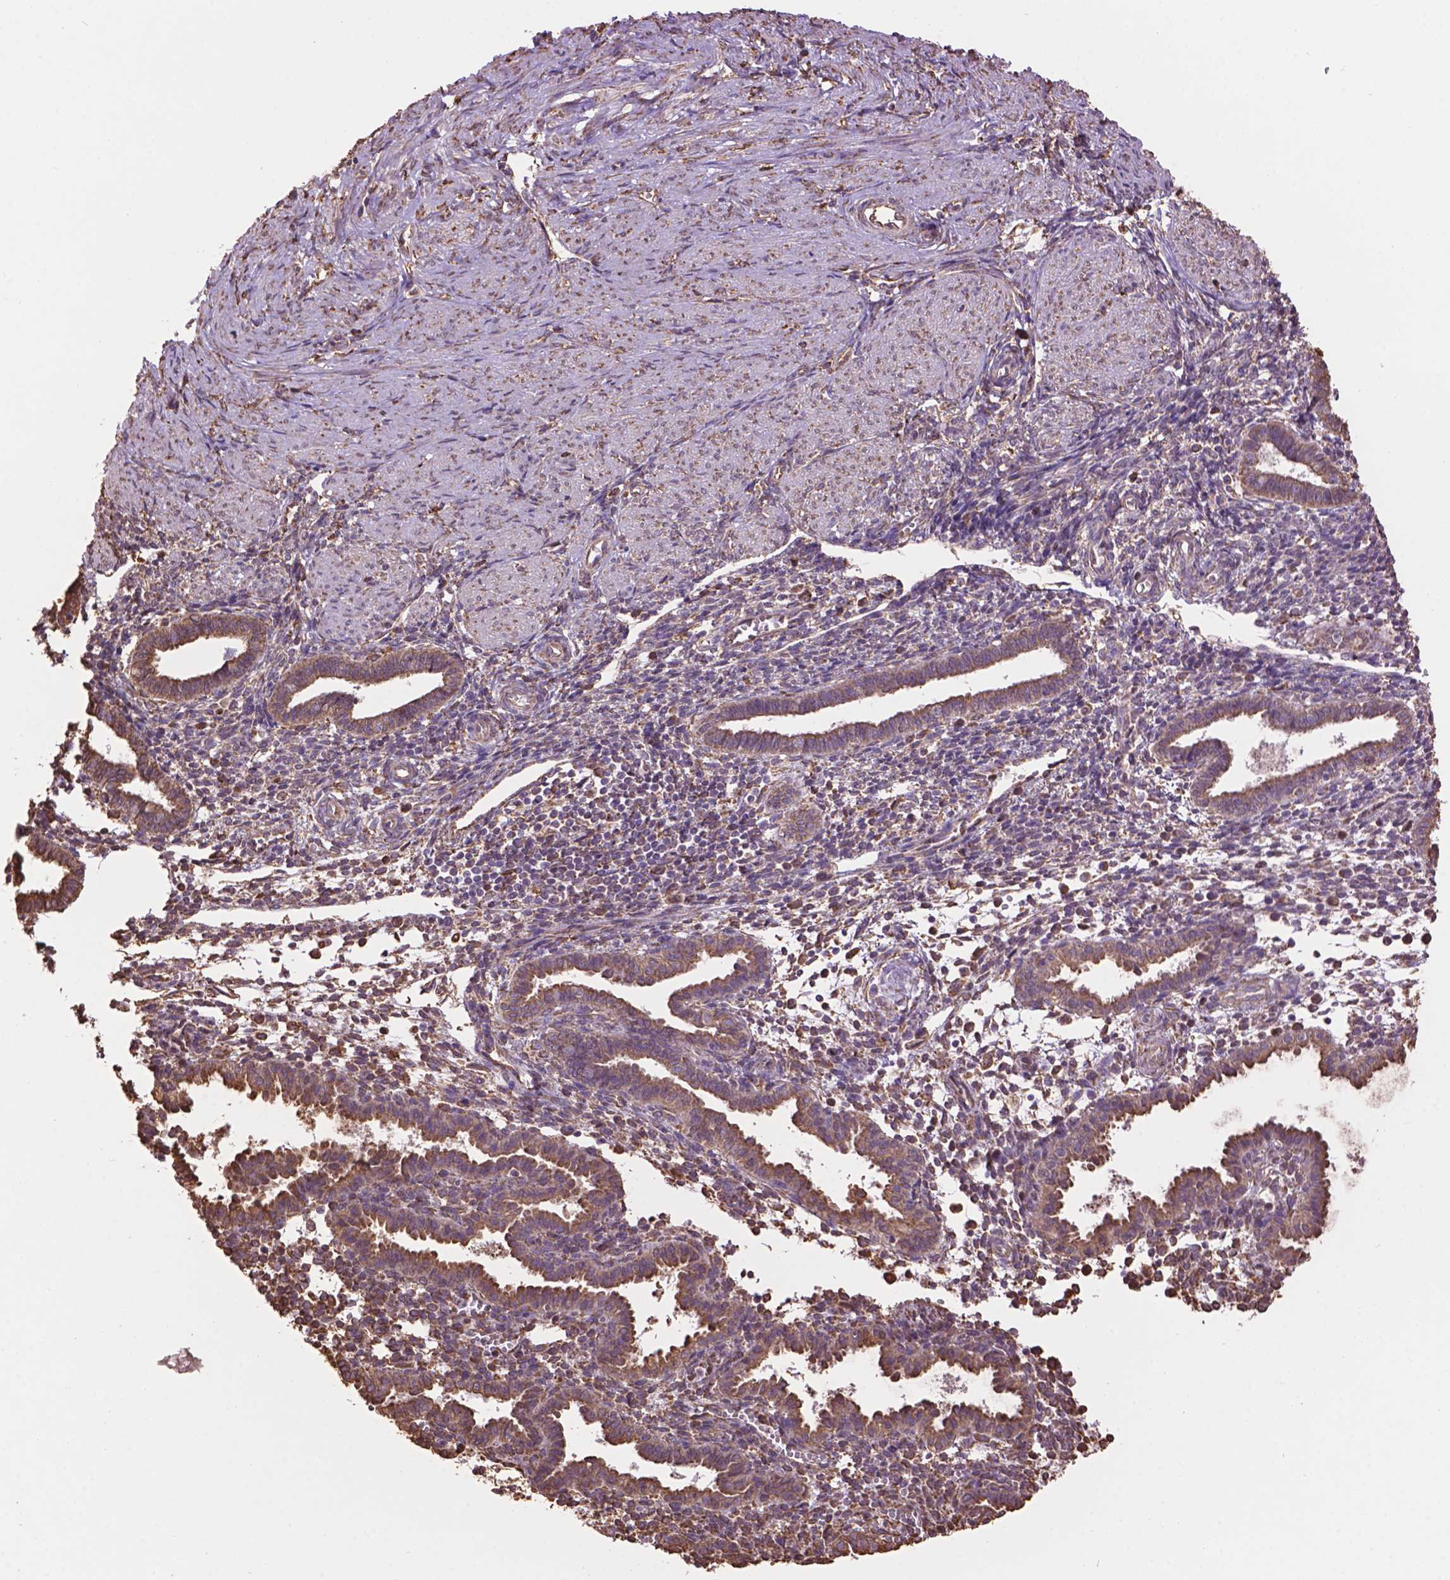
{"staining": {"intensity": "moderate", "quantity": "<25%", "location": "cytoplasmic/membranous"}, "tissue": "endometrium", "cell_type": "Cells in endometrial stroma", "image_type": "normal", "snomed": [{"axis": "morphology", "description": "Normal tissue, NOS"}, {"axis": "topography", "description": "Endometrium"}], "caption": "Immunohistochemical staining of benign human endometrium reveals low levels of moderate cytoplasmic/membranous staining in approximately <25% of cells in endometrial stroma. The staining is performed using DAB brown chromogen to label protein expression. The nuclei are counter-stained blue using hematoxylin.", "gene": "PPP2R5E", "patient": {"sex": "female", "age": 37}}